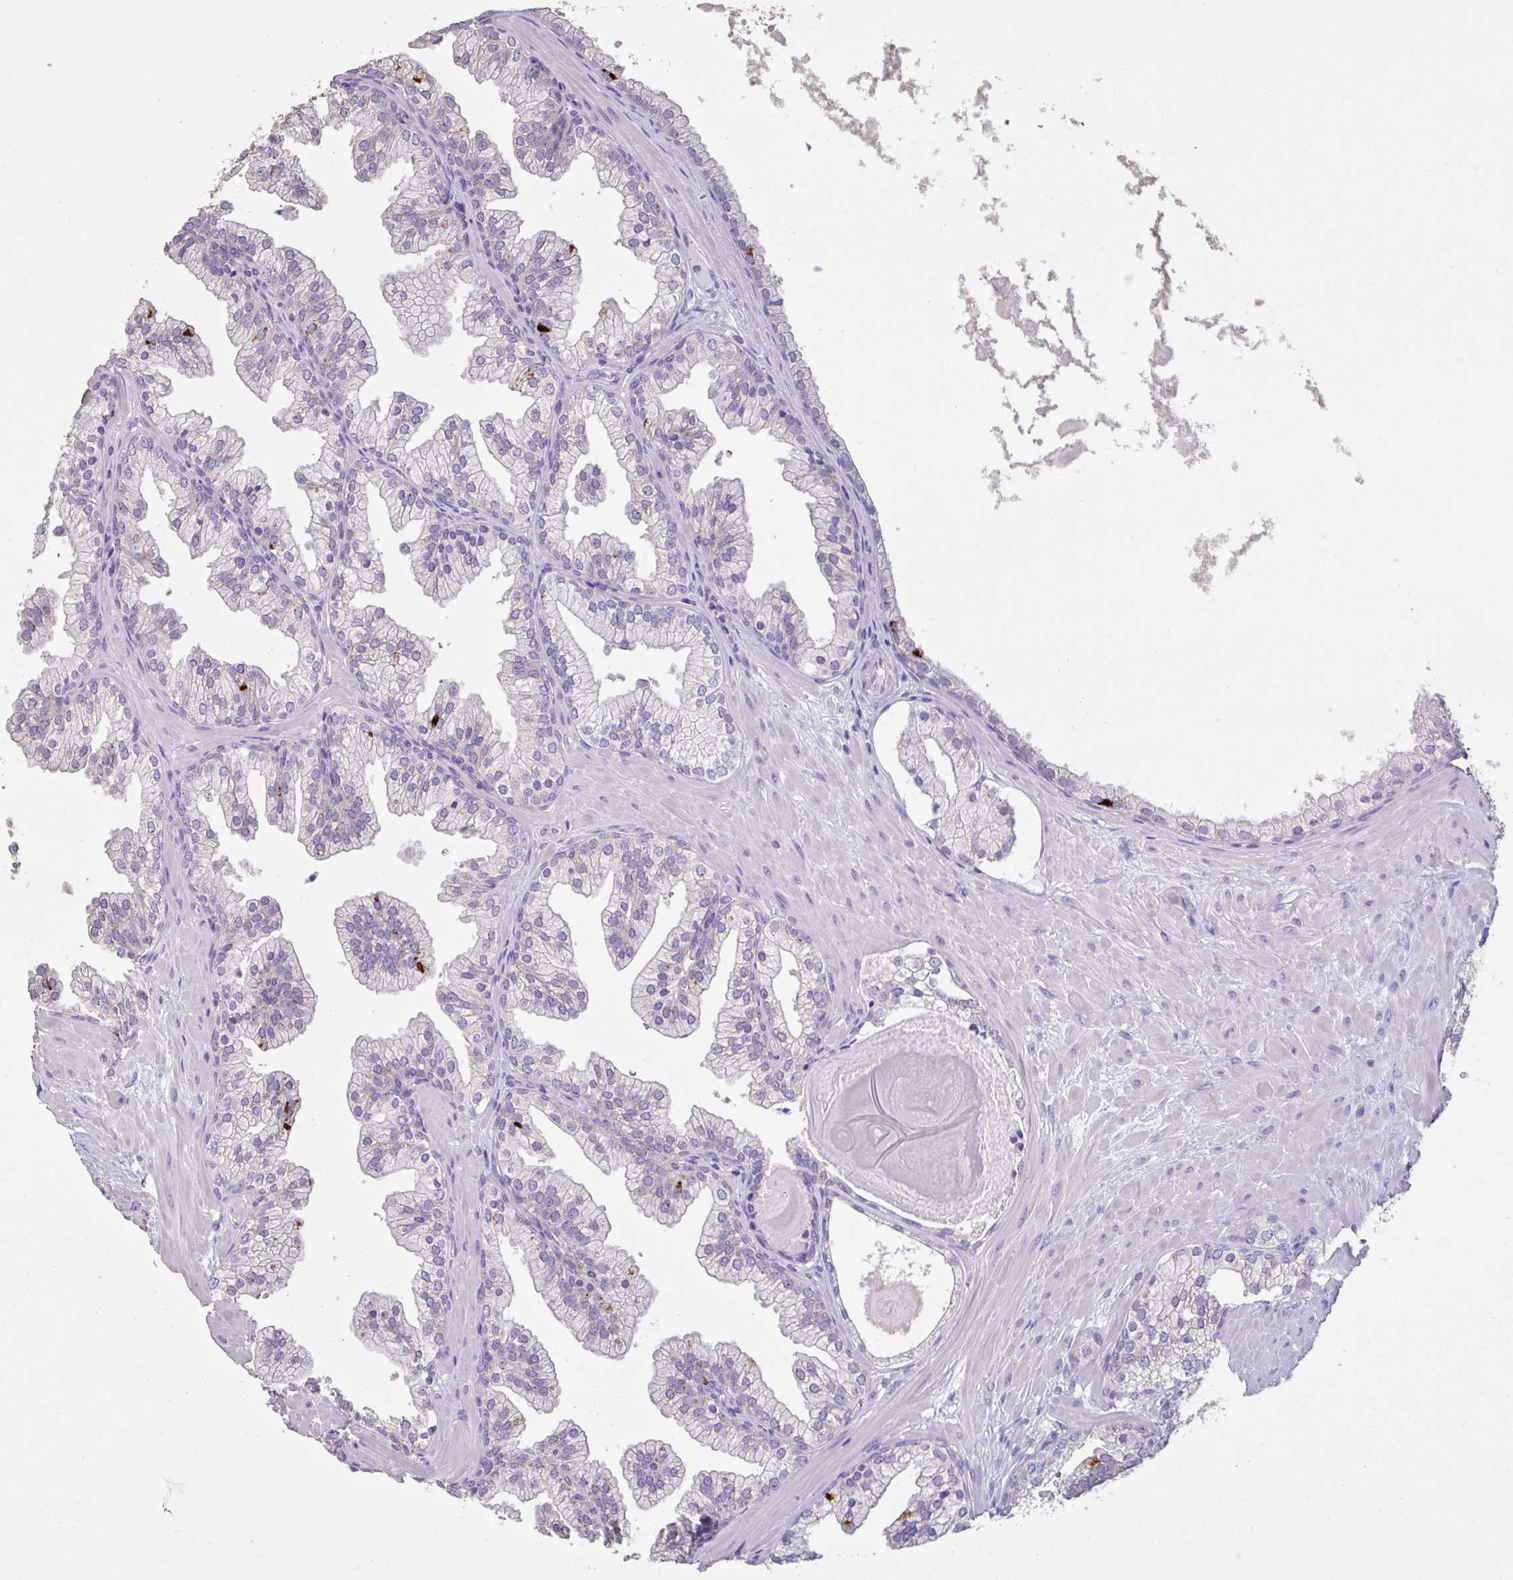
{"staining": {"intensity": "negative", "quantity": "none", "location": "none"}, "tissue": "prostate", "cell_type": "Glandular cells", "image_type": "normal", "snomed": [{"axis": "morphology", "description": "Normal tissue, NOS"}, {"axis": "topography", "description": "Prostate"}, {"axis": "topography", "description": "Peripheral nerve tissue"}], "caption": "This is a photomicrograph of IHC staining of normal prostate, which shows no staining in glandular cells.", "gene": "CHMP5", "patient": {"sex": "male", "age": 61}}